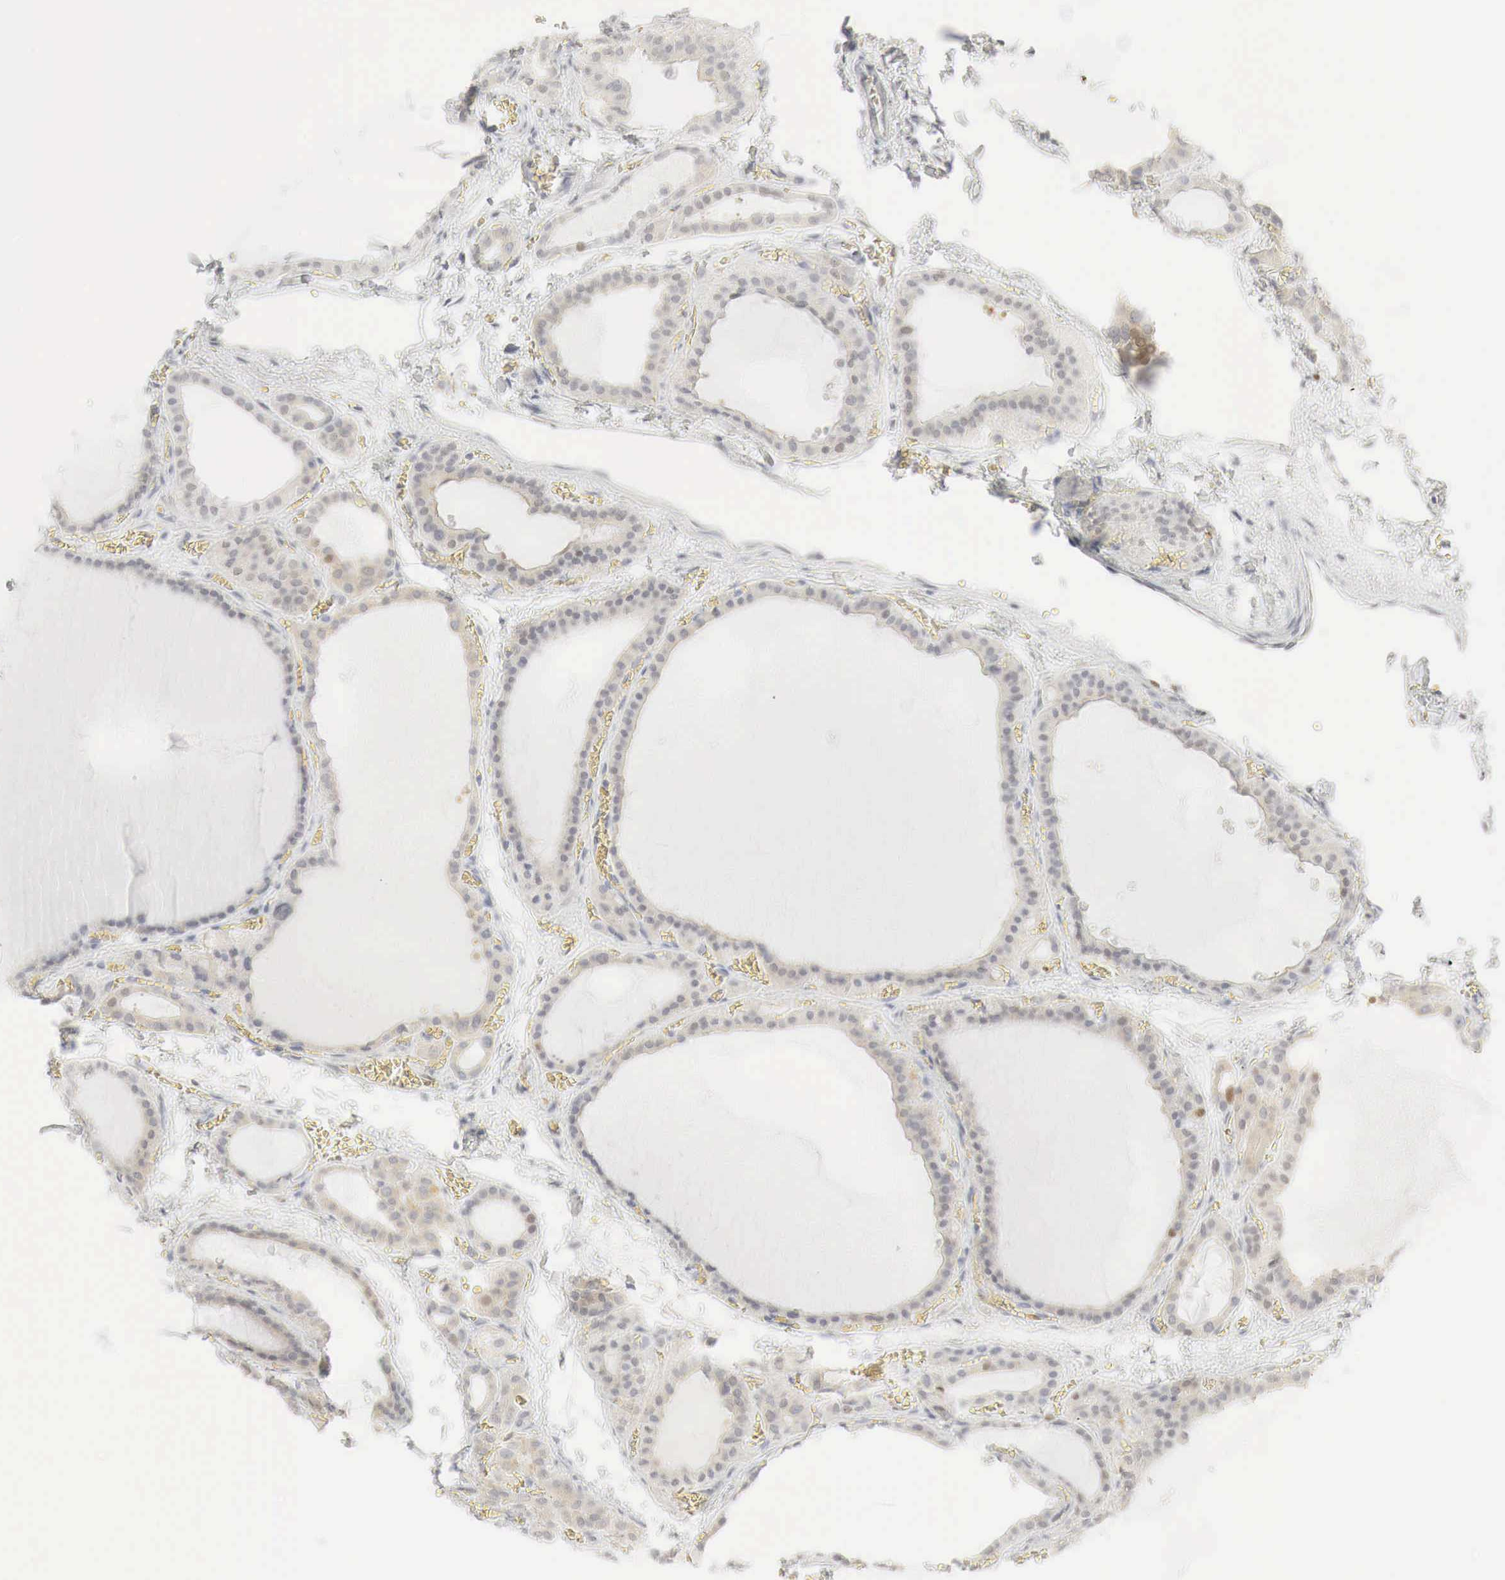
{"staining": {"intensity": "weak", "quantity": "<25%", "location": "nuclear"}, "tissue": "thyroid gland", "cell_type": "Glandular cells", "image_type": "normal", "snomed": [{"axis": "morphology", "description": "Normal tissue, NOS"}, {"axis": "topography", "description": "Thyroid gland"}], "caption": "DAB immunohistochemical staining of benign thyroid gland demonstrates no significant positivity in glandular cells.", "gene": "TP63", "patient": {"sex": "female", "age": 55}}